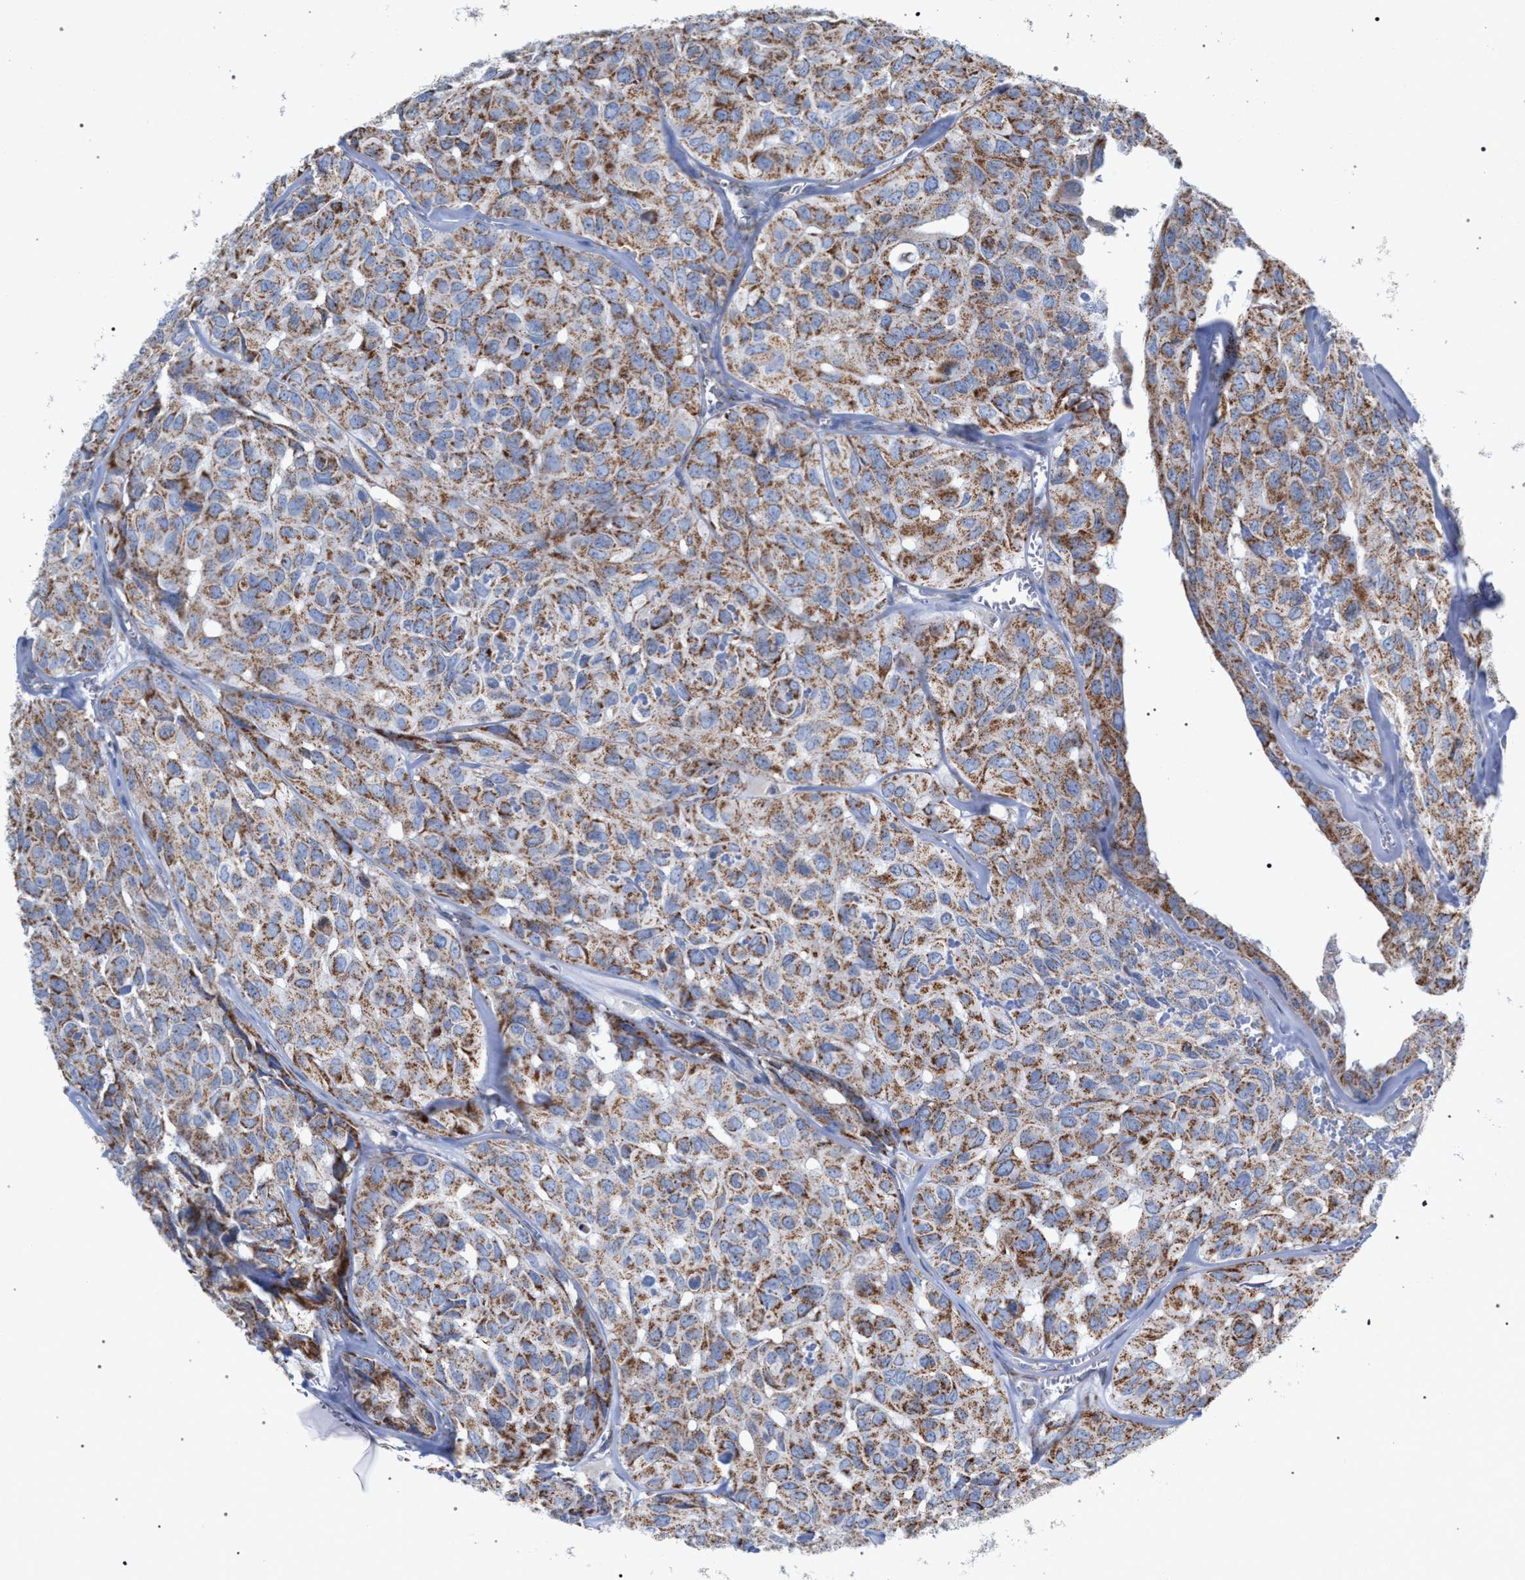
{"staining": {"intensity": "moderate", "quantity": ">75%", "location": "cytoplasmic/membranous"}, "tissue": "head and neck cancer", "cell_type": "Tumor cells", "image_type": "cancer", "snomed": [{"axis": "morphology", "description": "Adenocarcinoma, NOS"}, {"axis": "topography", "description": "Salivary gland, NOS"}, {"axis": "topography", "description": "Head-Neck"}], "caption": "A brown stain shows moderate cytoplasmic/membranous staining of a protein in human adenocarcinoma (head and neck) tumor cells.", "gene": "ECI2", "patient": {"sex": "female", "age": 76}}